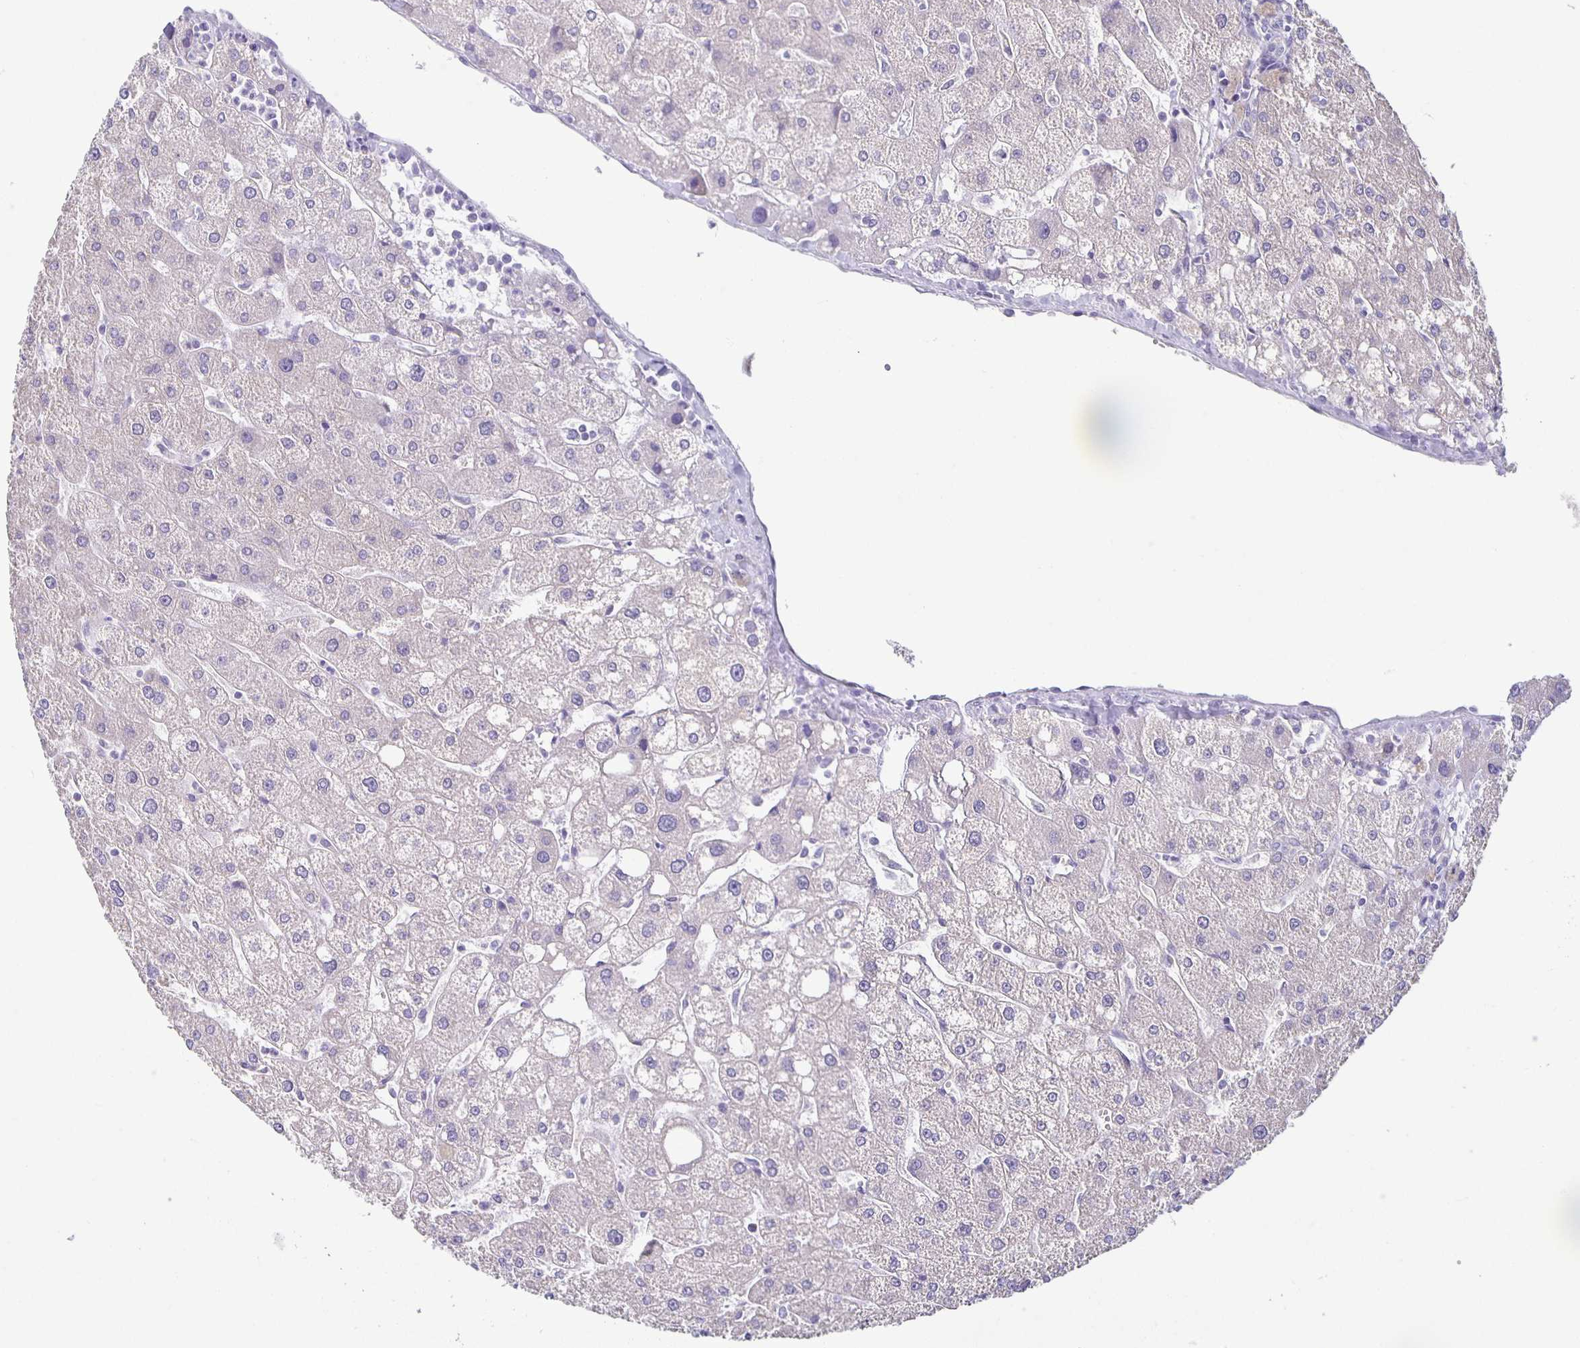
{"staining": {"intensity": "negative", "quantity": "none", "location": "none"}, "tissue": "liver", "cell_type": "Cholangiocytes", "image_type": "normal", "snomed": [{"axis": "morphology", "description": "Normal tissue, NOS"}, {"axis": "topography", "description": "Liver"}], "caption": "The image shows no significant staining in cholangiocytes of liver.", "gene": "TPPP", "patient": {"sex": "male", "age": 67}}